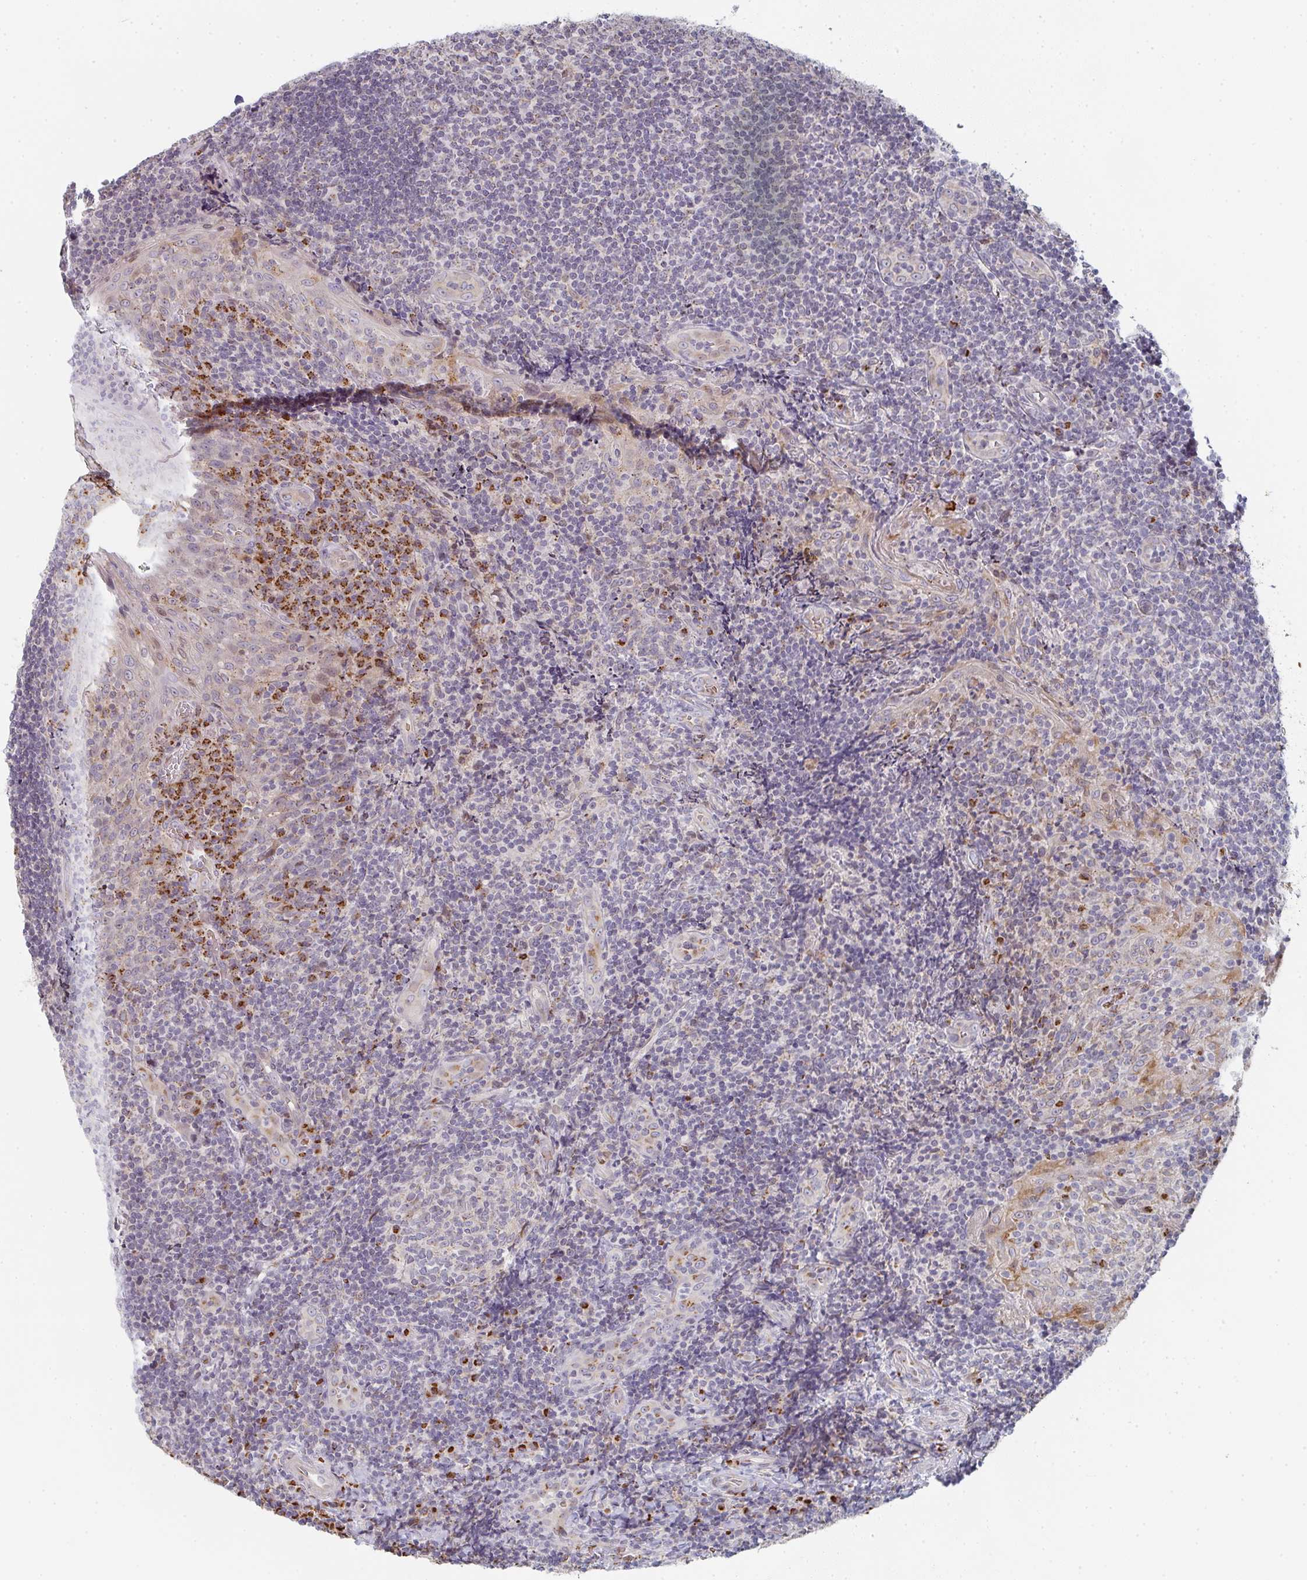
{"staining": {"intensity": "strong", "quantity": "<25%", "location": "cytoplasmic/membranous"}, "tissue": "tonsil", "cell_type": "Germinal center cells", "image_type": "normal", "snomed": [{"axis": "morphology", "description": "Normal tissue, NOS"}, {"axis": "topography", "description": "Tonsil"}], "caption": "Protein analysis of normal tonsil displays strong cytoplasmic/membranous positivity in about <25% of germinal center cells. (DAB = brown stain, brightfield microscopy at high magnification).", "gene": "ZNF526", "patient": {"sex": "male", "age": 17}}